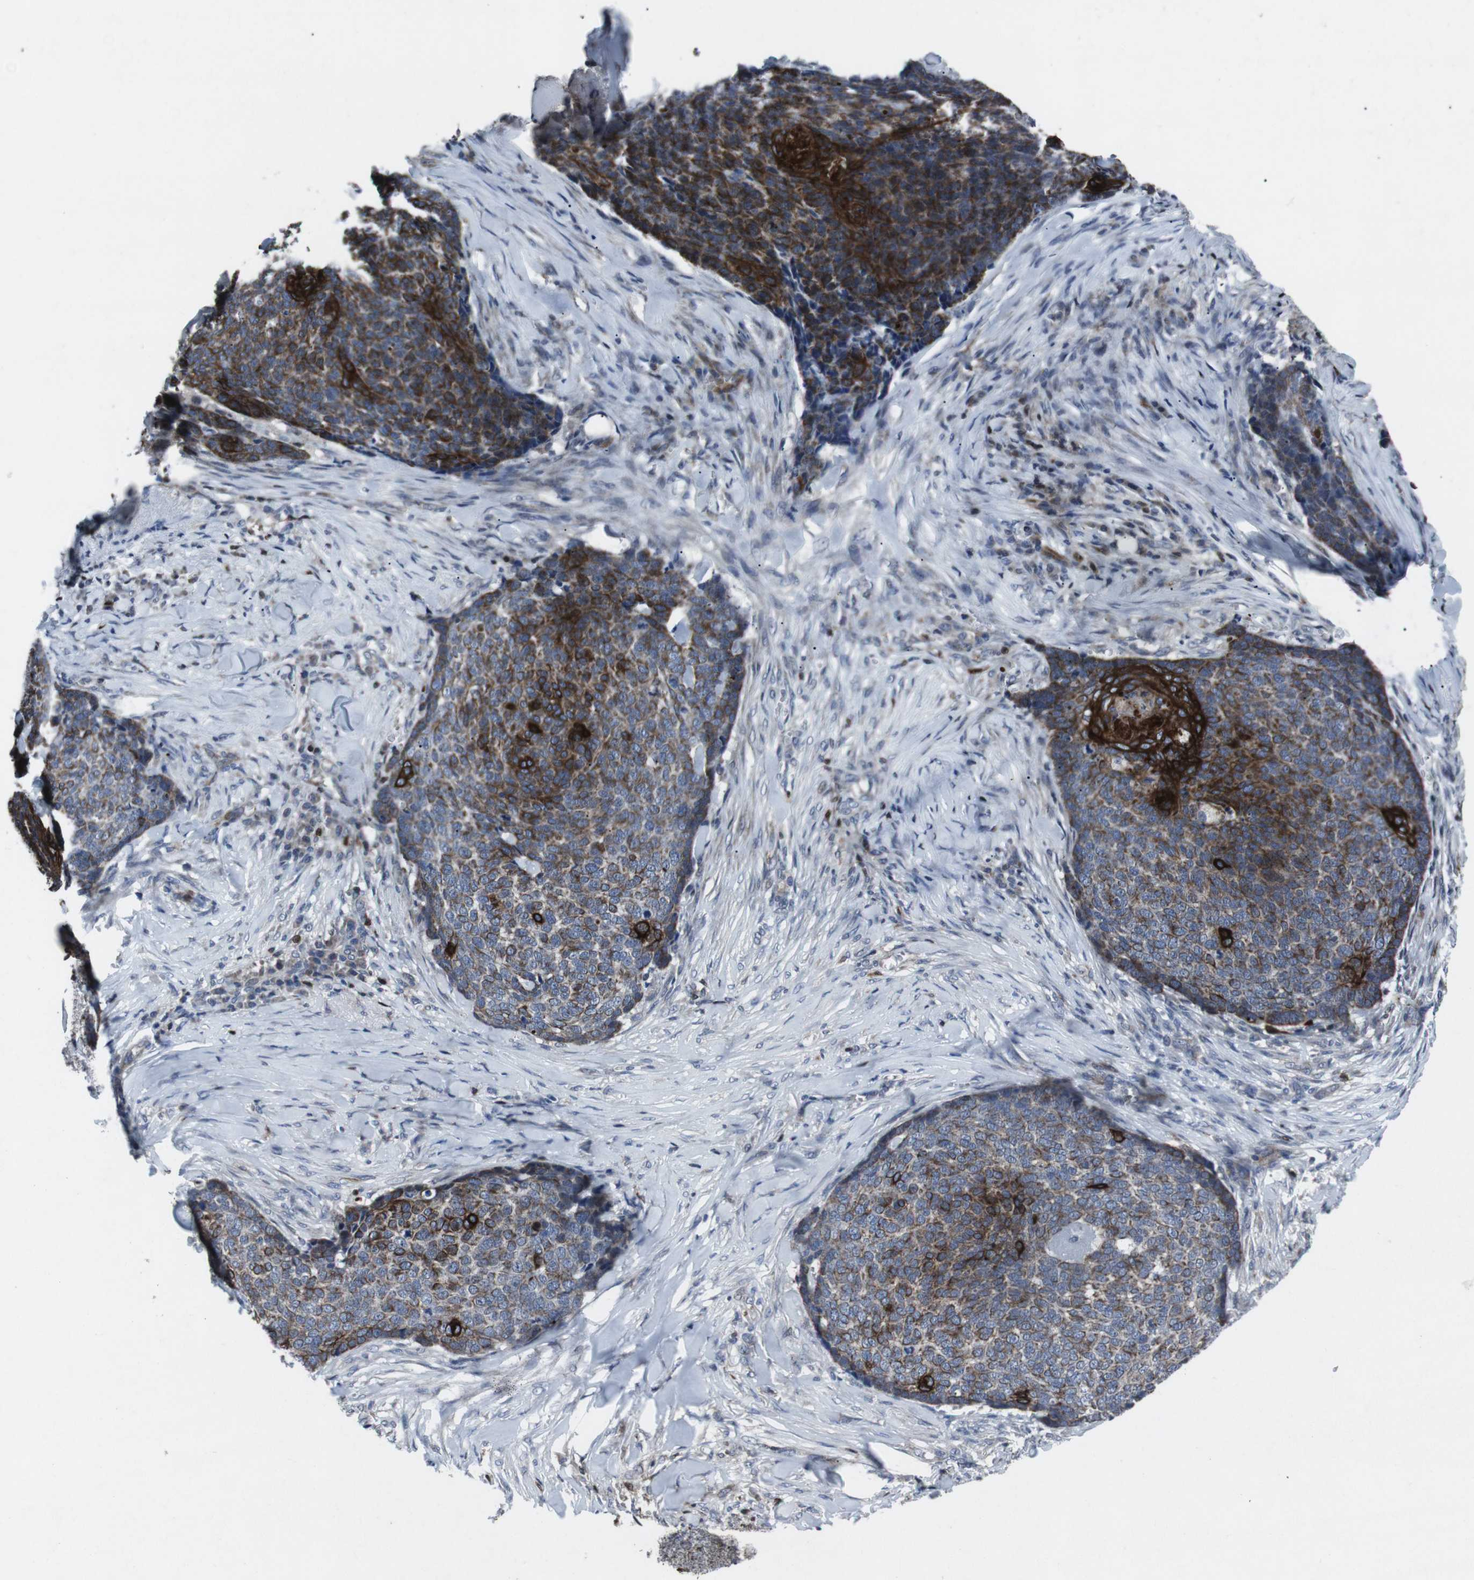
{"staining": {"intensity": "strong", "quantity": ">75%", "location": "cytoplasmic/membranous"}, "tissue": "skin cancer", "cell_type": "Tumor cells", "image_type": "cancer", "snomed": [{"axis": "morphology", "description": "Basal cell carcinoma"}, {"axis": "topography", "description": "Skin"}], "caption": "Immunohistochemical staining of human basal cell carcinoma (skin) reveals high levels of strong cytoplasmic/membranous protein staining in about >75% of tumor cells. The protein of interest is stained brown, and the nuclei are stained in blue (DAB IHC with brightfield microscopy, high magnification).", "gene": "STAT4", "patient": {"sex": "male", "age": 84}}